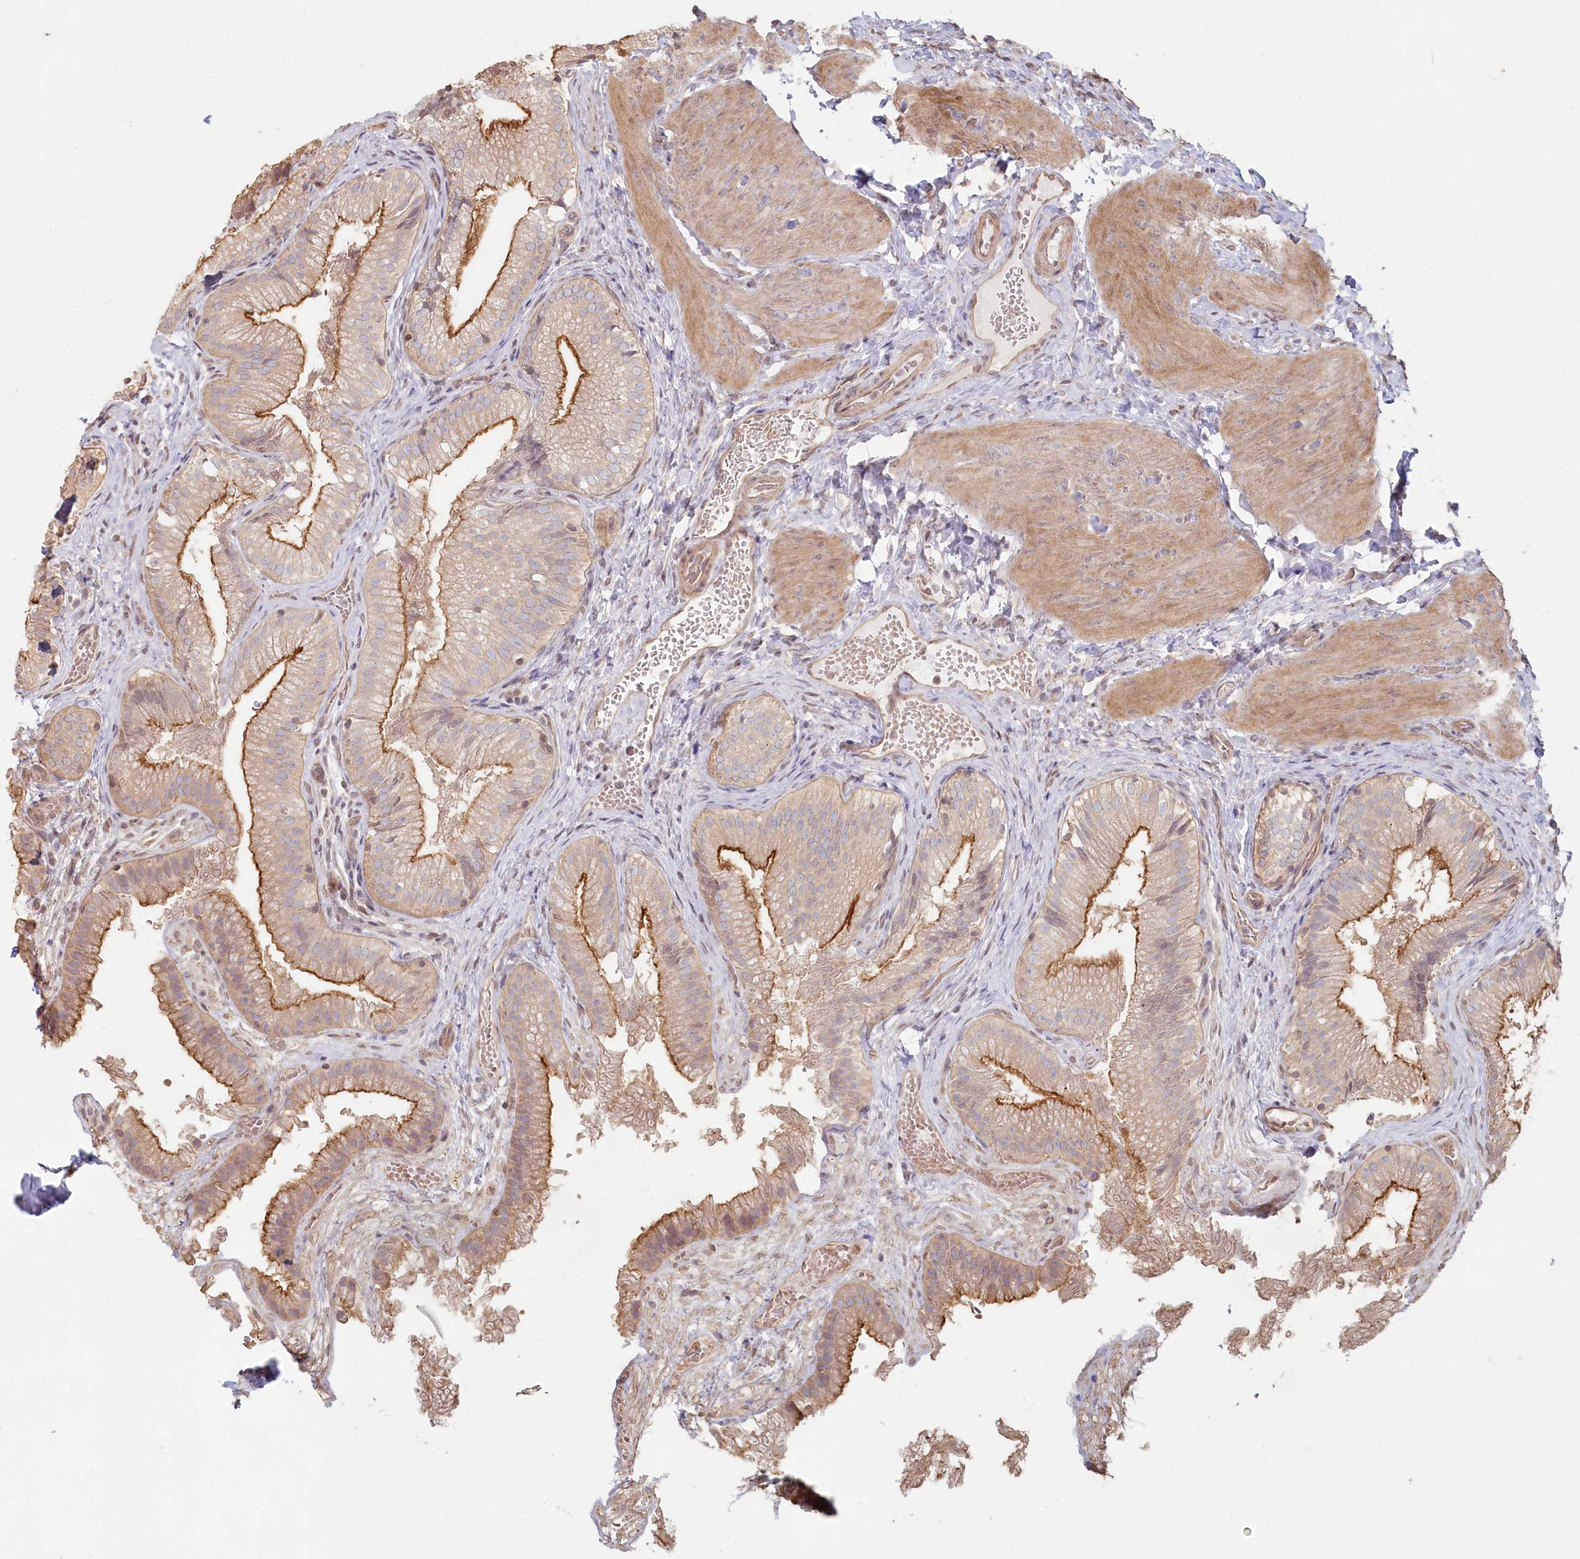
{"staining": {"intensity": "strong", "quantity": ">75%", "location": "cytoplasmic/membranous"}, "tissue": "gallbladder", "cell_type": "Glandular cells", "image_type": "normal", "snomed": [{"axis": "morphology", "description": "Normal tissue, NOS"}, {"axis": "topography", "description": "Gallbladder"}], "caption": "This is an image of immunohistochemistry (IHC) staining of unremarkable gallbladder, which shows strong expression in the cytoplasmic/membranous of glandular cells.", "gene": "TCHP", "patient": {"sex": "female", "age": 30}}